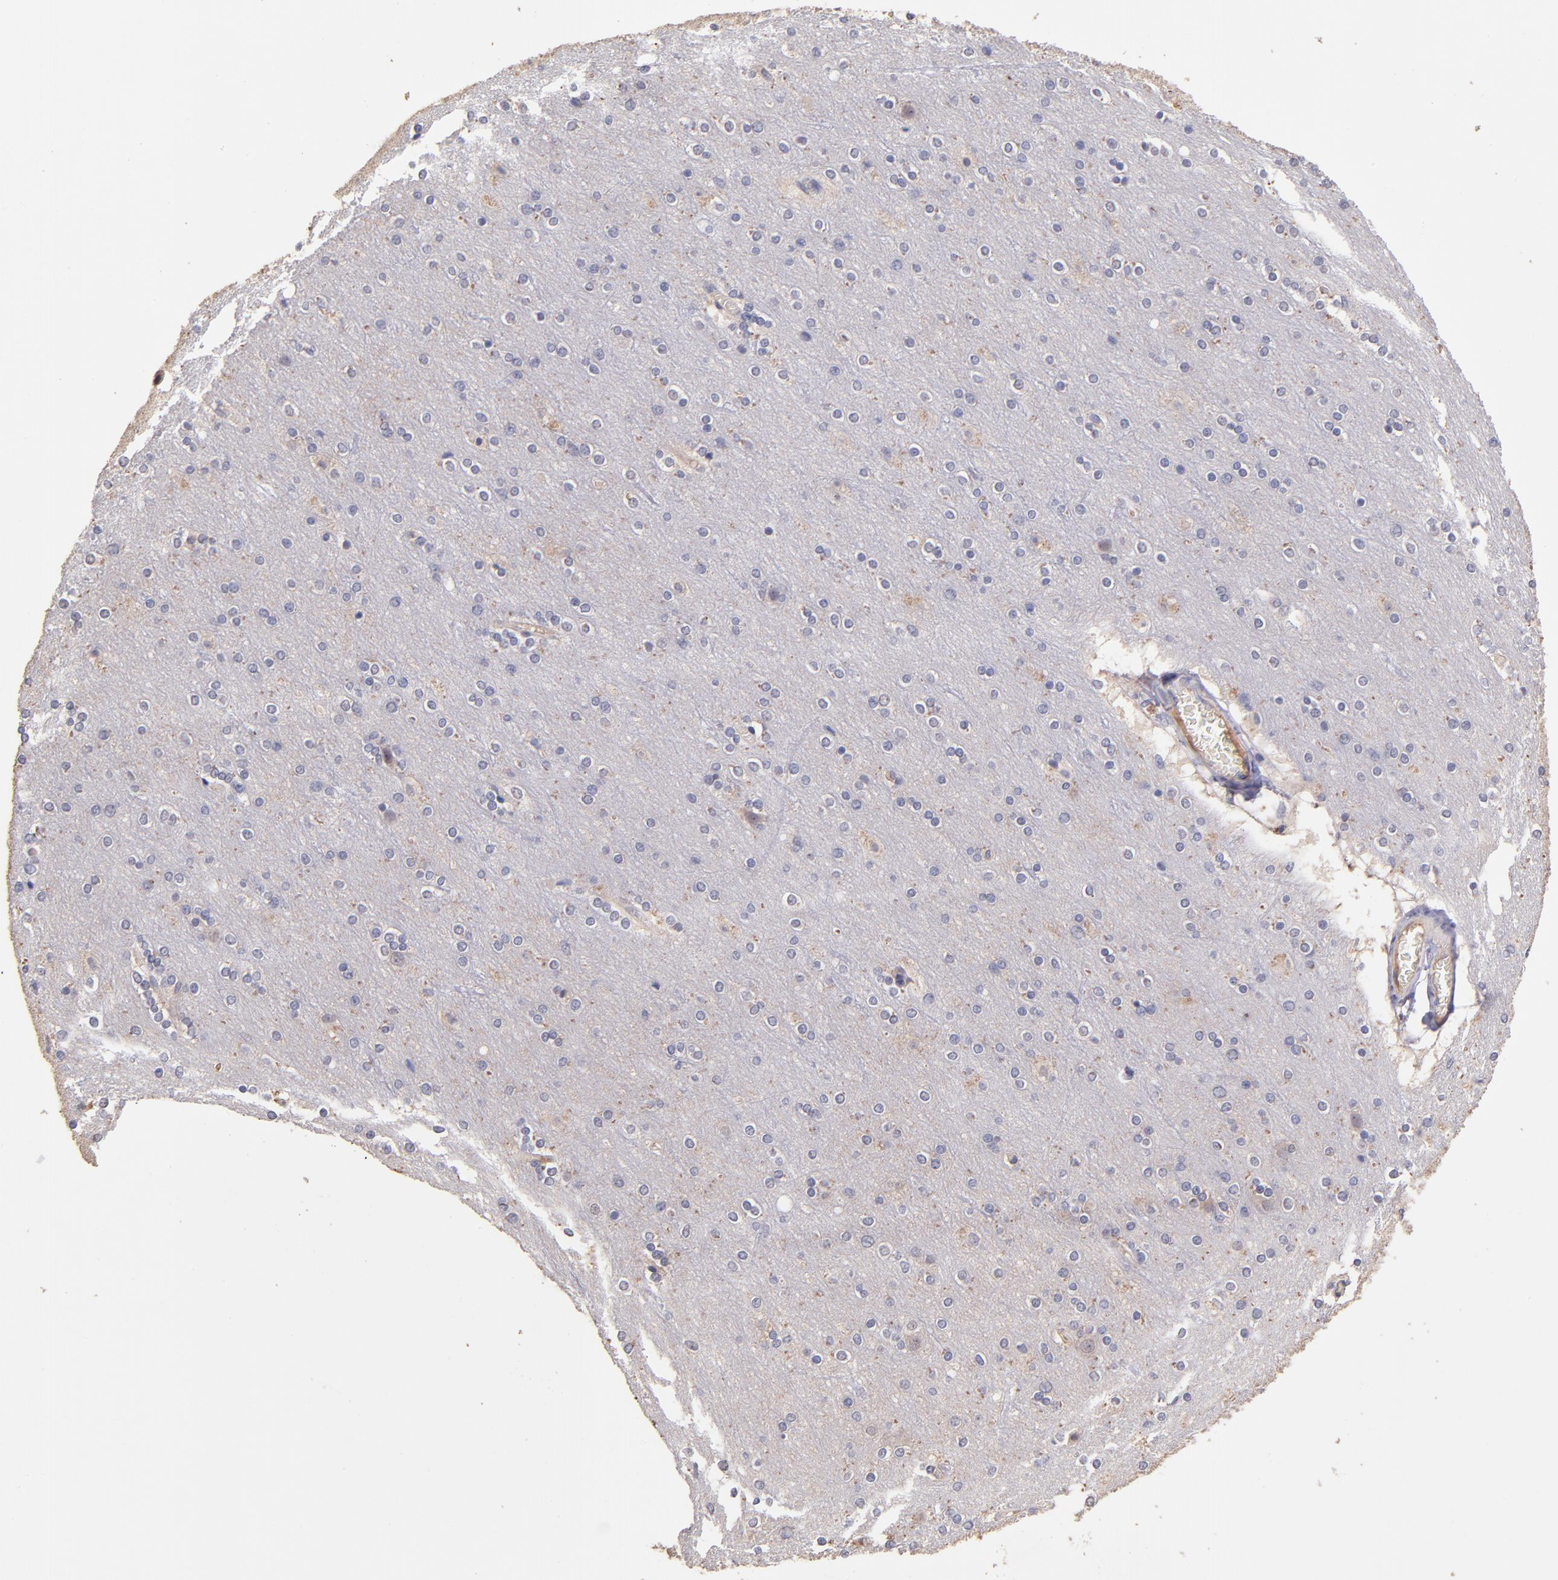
{"staining": {"intensity": "negative", "quantity": "none", "location": "none"}, "tissue": "cerebral cortex", "cell_type": "Endothelial cells", "image_type": "normal", "snomed": [{"axis": "morphology", "description": "Normal tissue, NOS"}, {"axis": "topography", "description": "Cerebral cortex"}], "caption": "Immunohistochemical staining of normal cerebral cortex demonstrates no significant expression in endothelial cells.", "gene": "RNASEL", "patient": {"sex": "female", "age": 54}}